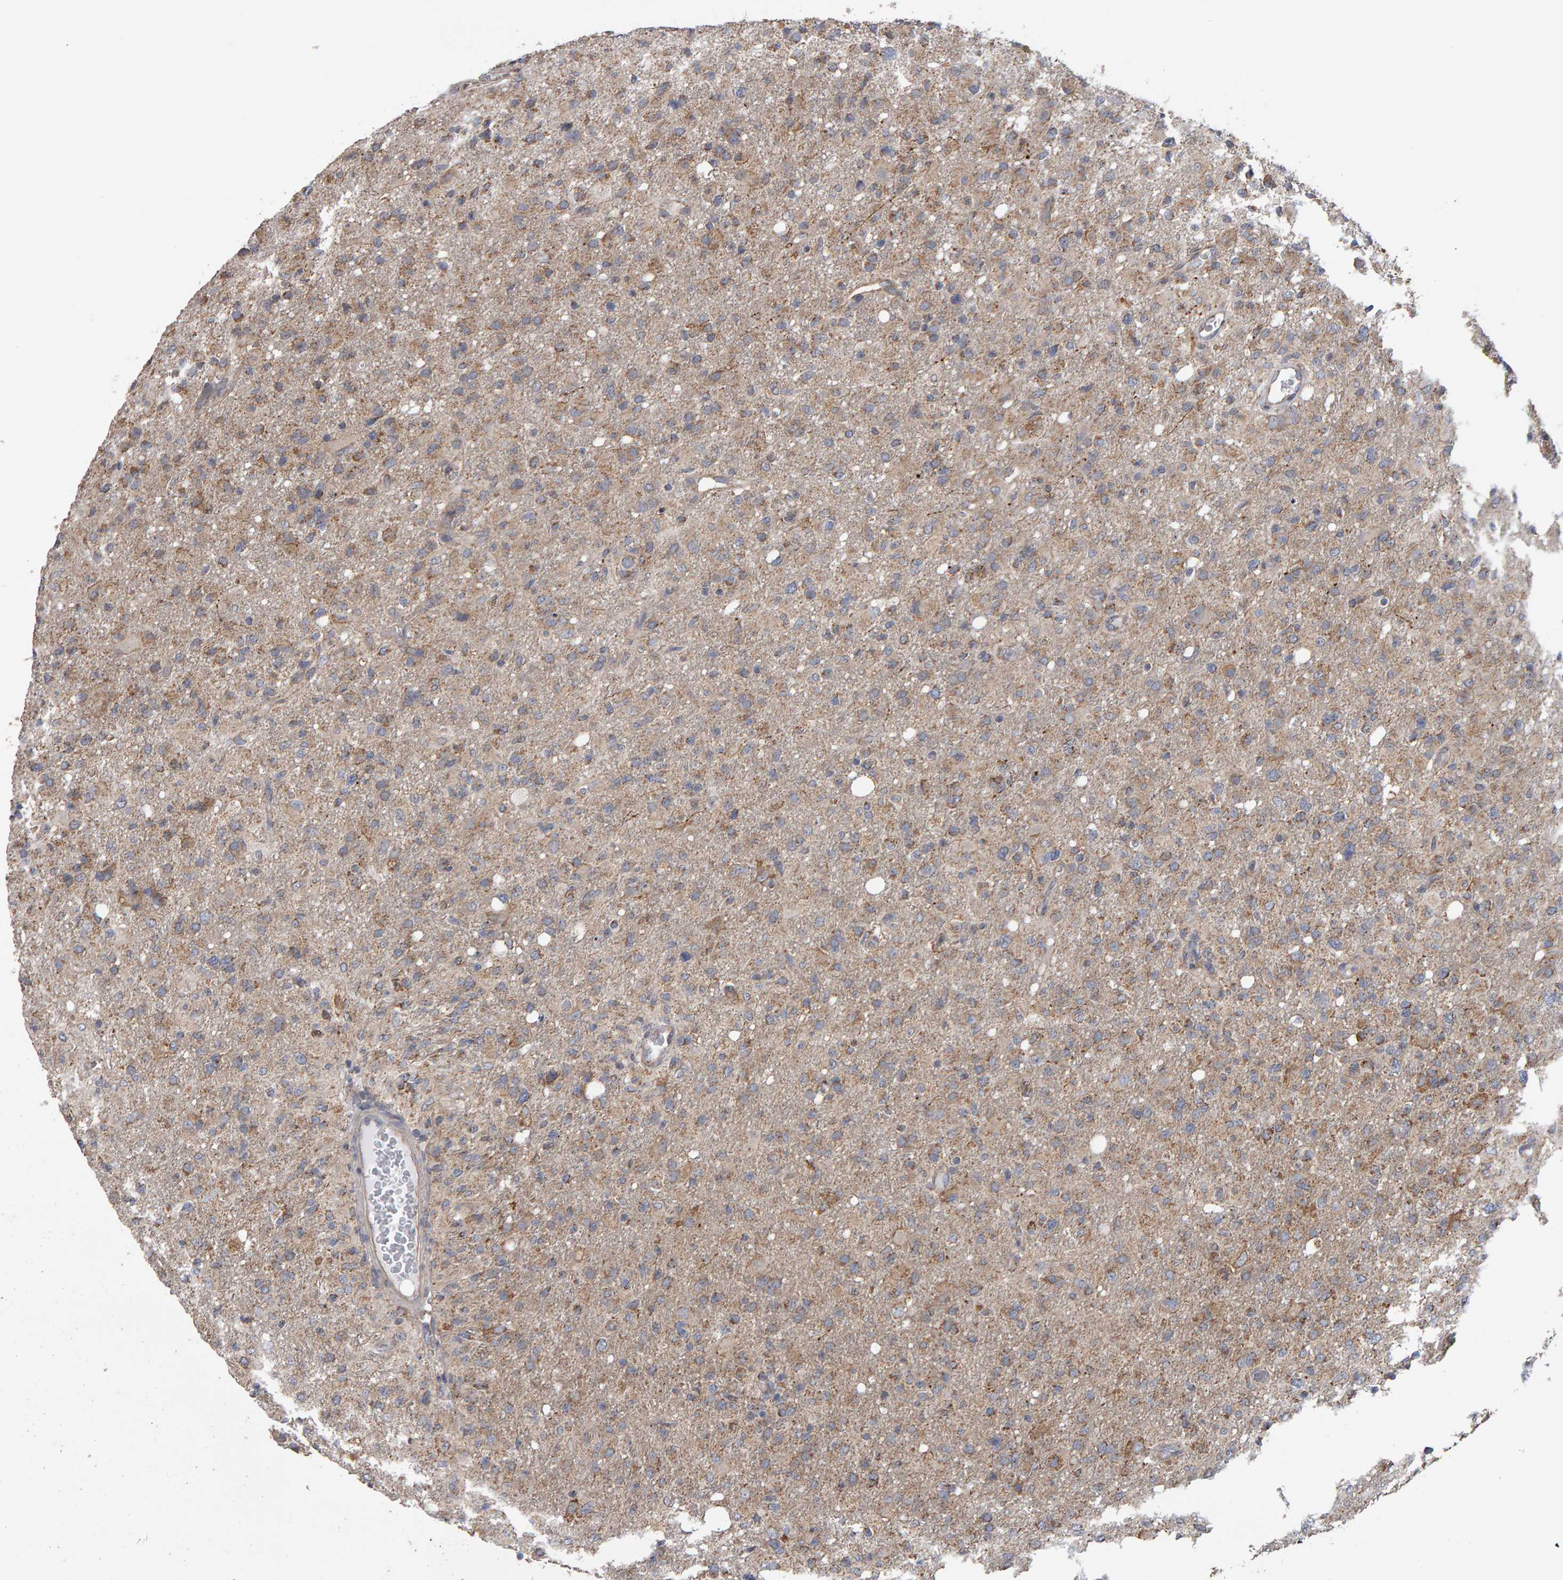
{"staining": {"intensity": "weak", "quantity": ">75%", "location": "cytoplasmic/membranous"}, "tissue": "glioma", "cell_type": "Tumor cells", "image_type": "cancer", "snomed": [{"axis": "morphology", "description": "Glioma, malignant, High grade"}, {"axis": "topography", "description": "Brain"}], "caption": "Immunohistochemistry of human malignant glioma (high-grade) demonstrates low levels of weak cytoplasmic/membranous expression in approximately >75% of tumor cells. (DAB (3,3'-diaminobenzidine) = brown stain, brightfield microscopy at high magnification).", "gene": "TOM1L1", "patient": {"sex": "female", "age": 57}}